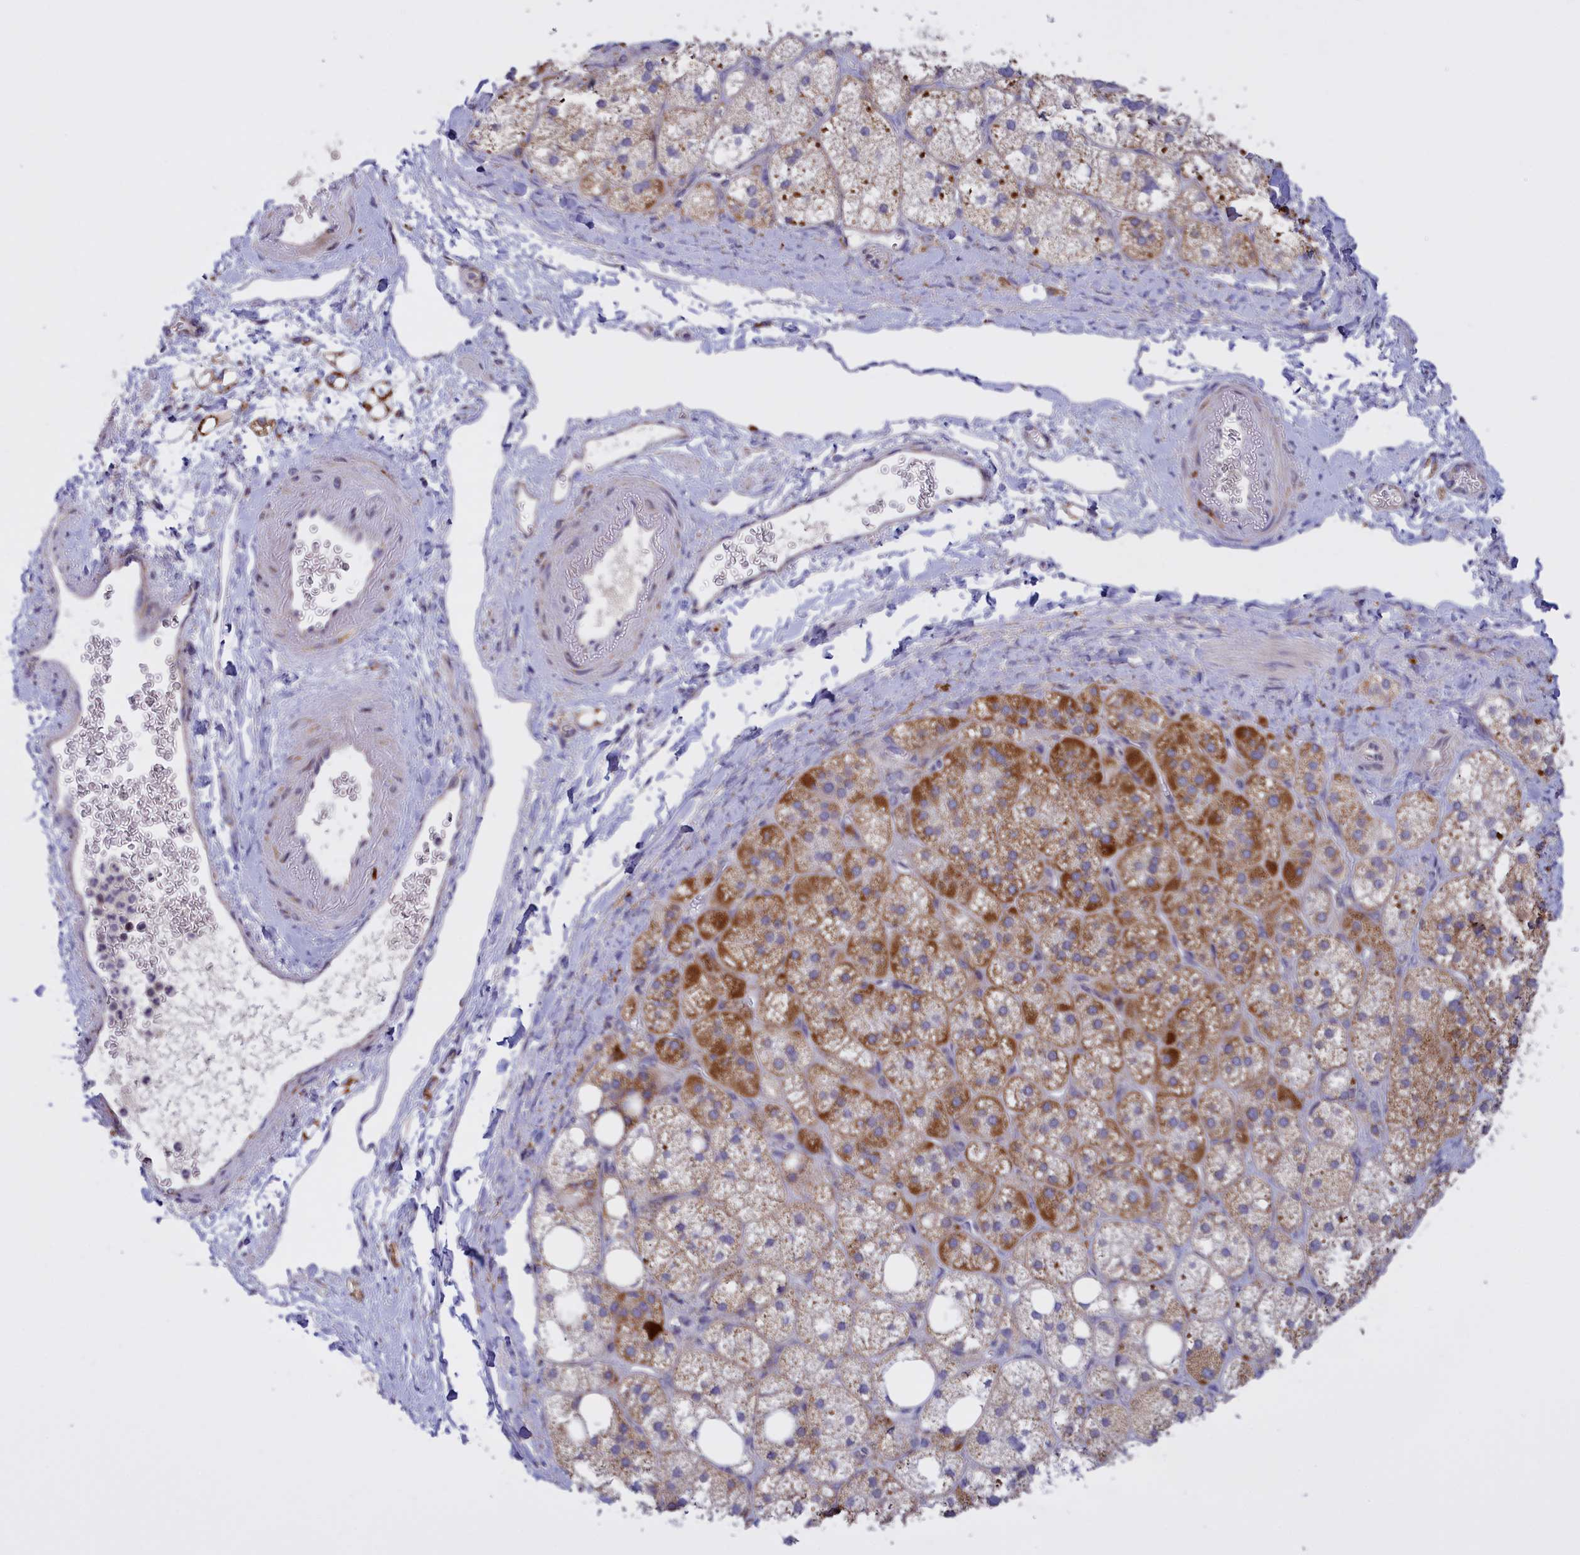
{"staining": {"intensity": "strong", "quantity": "25%-75%", "location": "cytoplasmic/membranous"}, "tissue": "adrenal gland", "cell_type": "Glandular cells", "image_type": "normal", "snomed": [{"axis": "morphology", "description": "Normal tissue, NOS"}, {"axis": "topography", "description": "Adrenal gland"}], "caption": "Glandular cells show high levels of strong cytoplasmic/membranous positivity in approximately 25%-75% of cells in benign human adrenal gland.", "gene": "FAM149B1", "patient": {"sex": "male", "age": 61}}